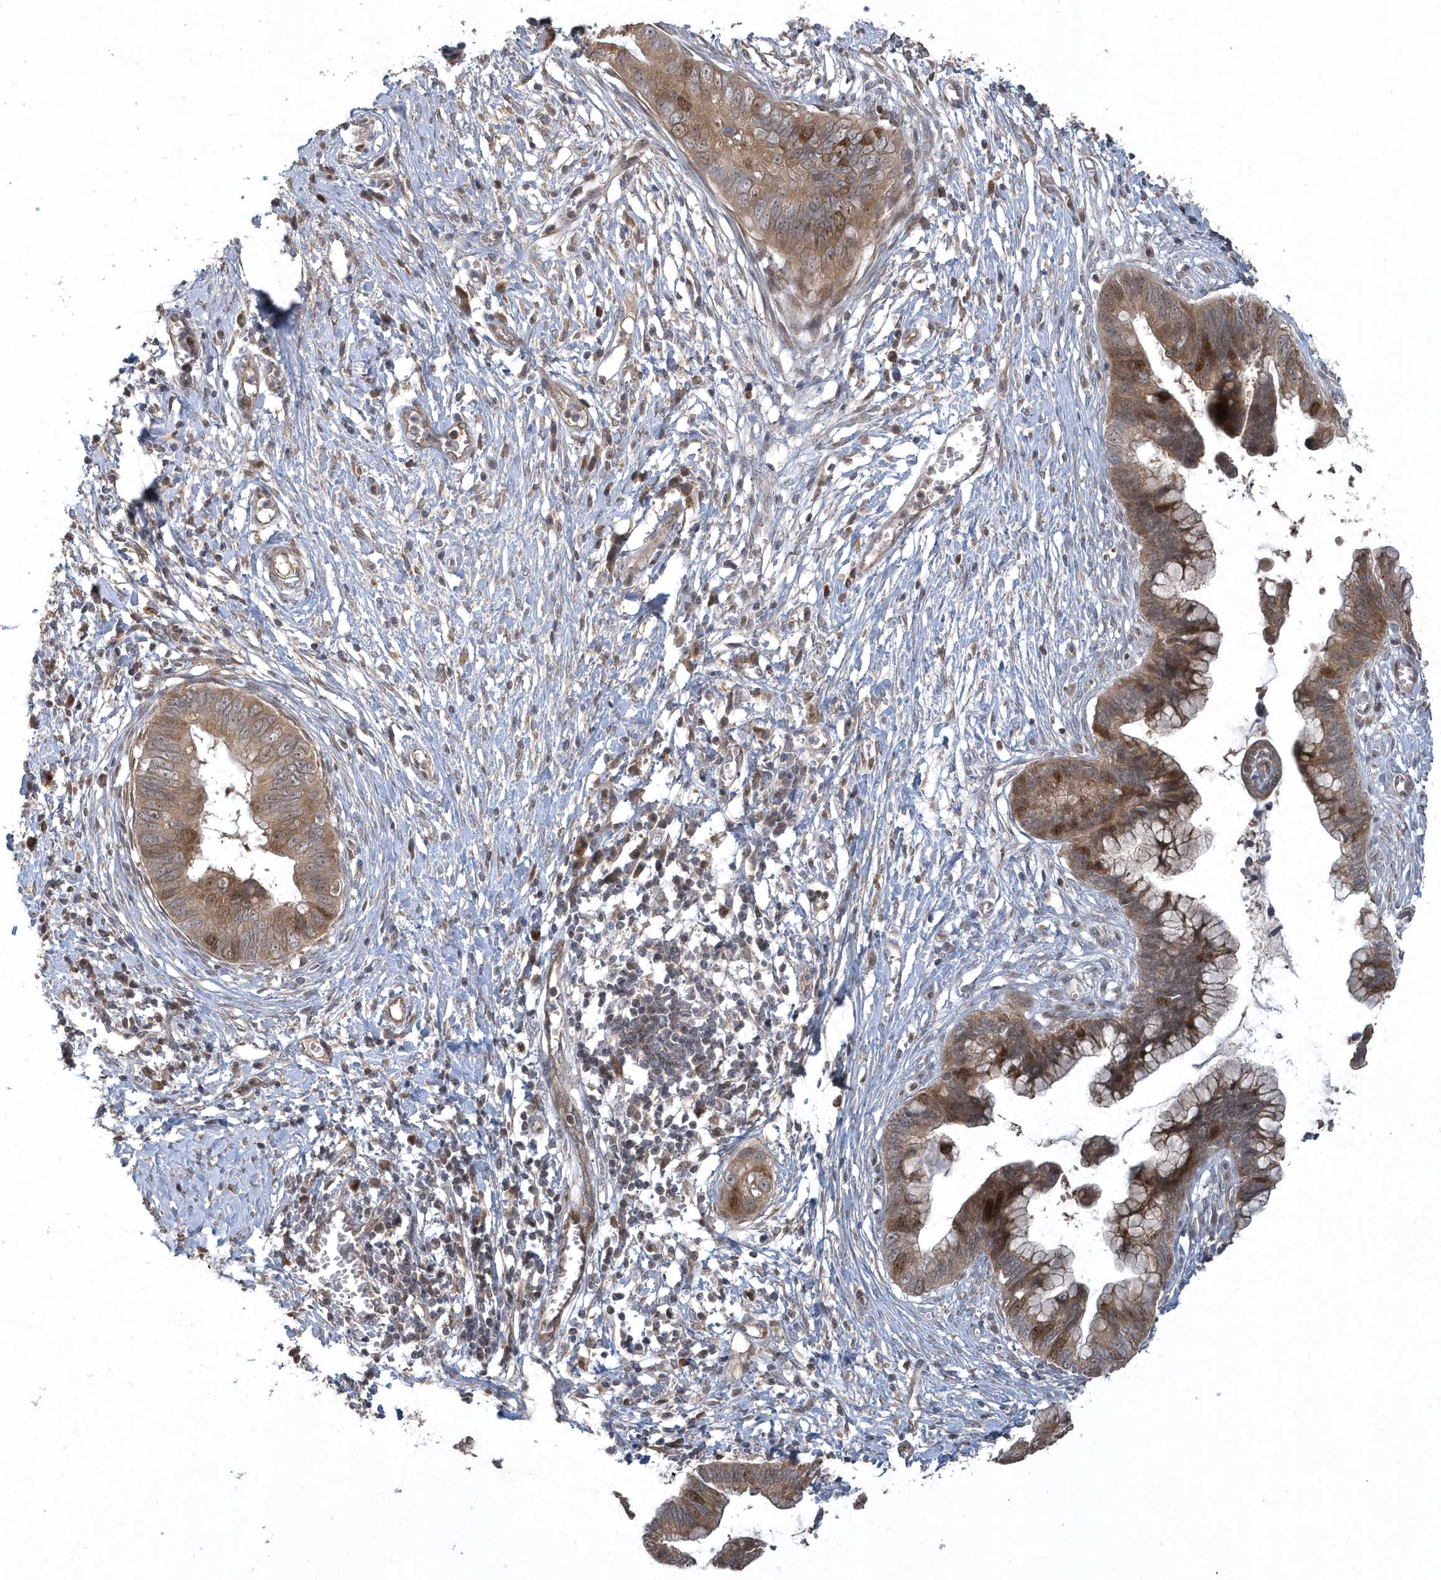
{"staining": {"intensity": "moderate", "quantity": ">75%", "location": "cytoplasmic/membranous,nuclear"}, "tissue": "cervical cancer", "cell_type": "Tumor cells", "image_type": "cancer", "snomed": [{"axis": "morphology", "description": "Adenocarcinoma, NOS"}, {"axis": "topography", "description": "Cervix"}], "caption": "Brown immunohistochemical staining in human cervical adenocarcinoma reveals moderate cytoplasmic/membranous and nuclear expression in approximately >75% of tumor cells. (DAB (3,3'-diaminobenzidine) = brown stain, brightfield microscopy at high magnification).", "gene": "TRAIP", "patient": {"sex": "female", "age": 44}}